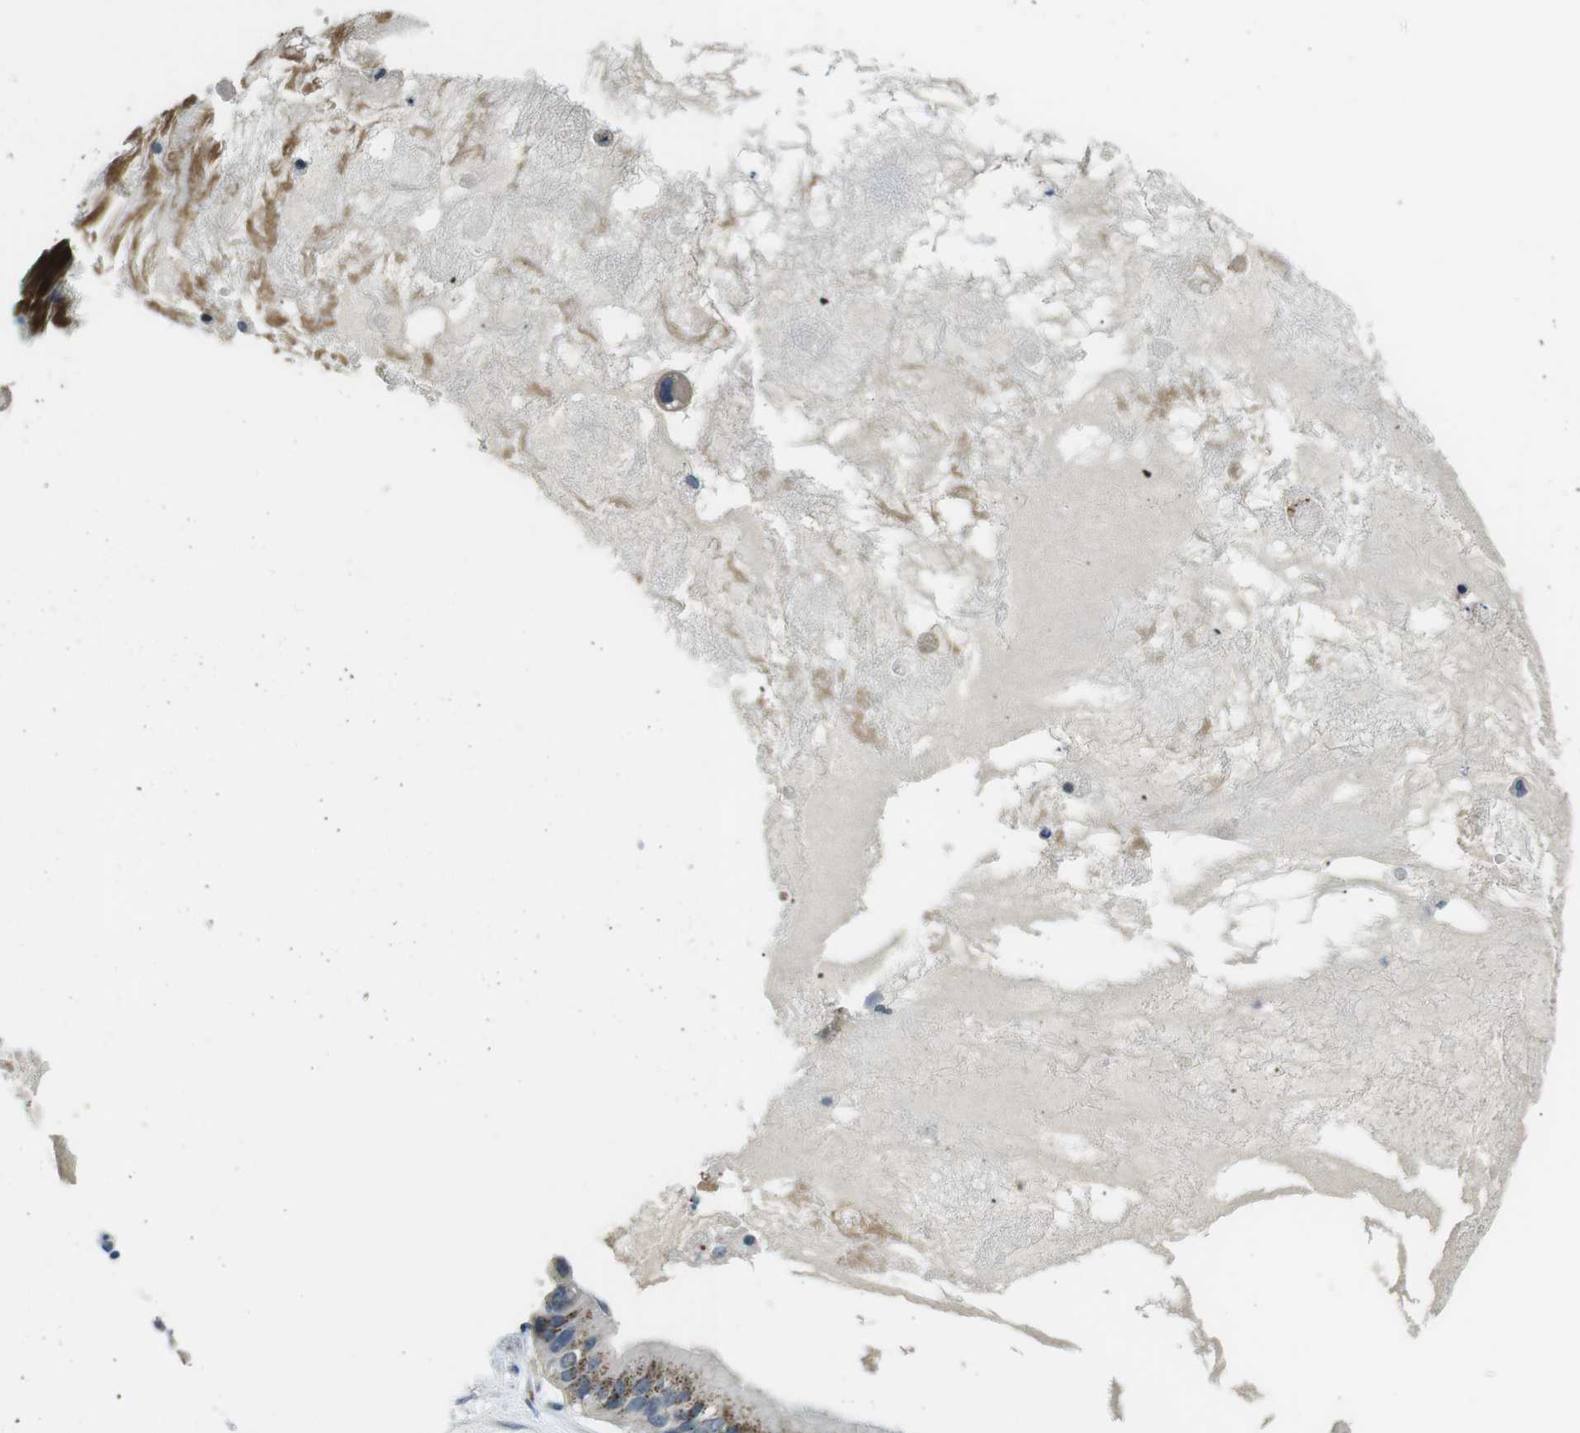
{"staining": {"intensity": "moderate", "quantity": ">75%", "location": "cytoplasmic/membranous"}, "tissue": "ovarian cancer", "cell_type": "Tumor cells", "image_type": "cancer", "snomed": [{"axis": "morphology", "description": "Cystadenocarcinoma, mucinous, NOS"}, {"axis": "topography", "description": "Ovary"}], "caption": "This is a micrograph of immunohistochemistry staining of ovarian mucinous cystadenocarcinoma, which shows moderate staining in the cytoplasmic/membranous of tumor cells.", "gene": "WSCD1", "patient": {"sex": "female", "age": 80}}